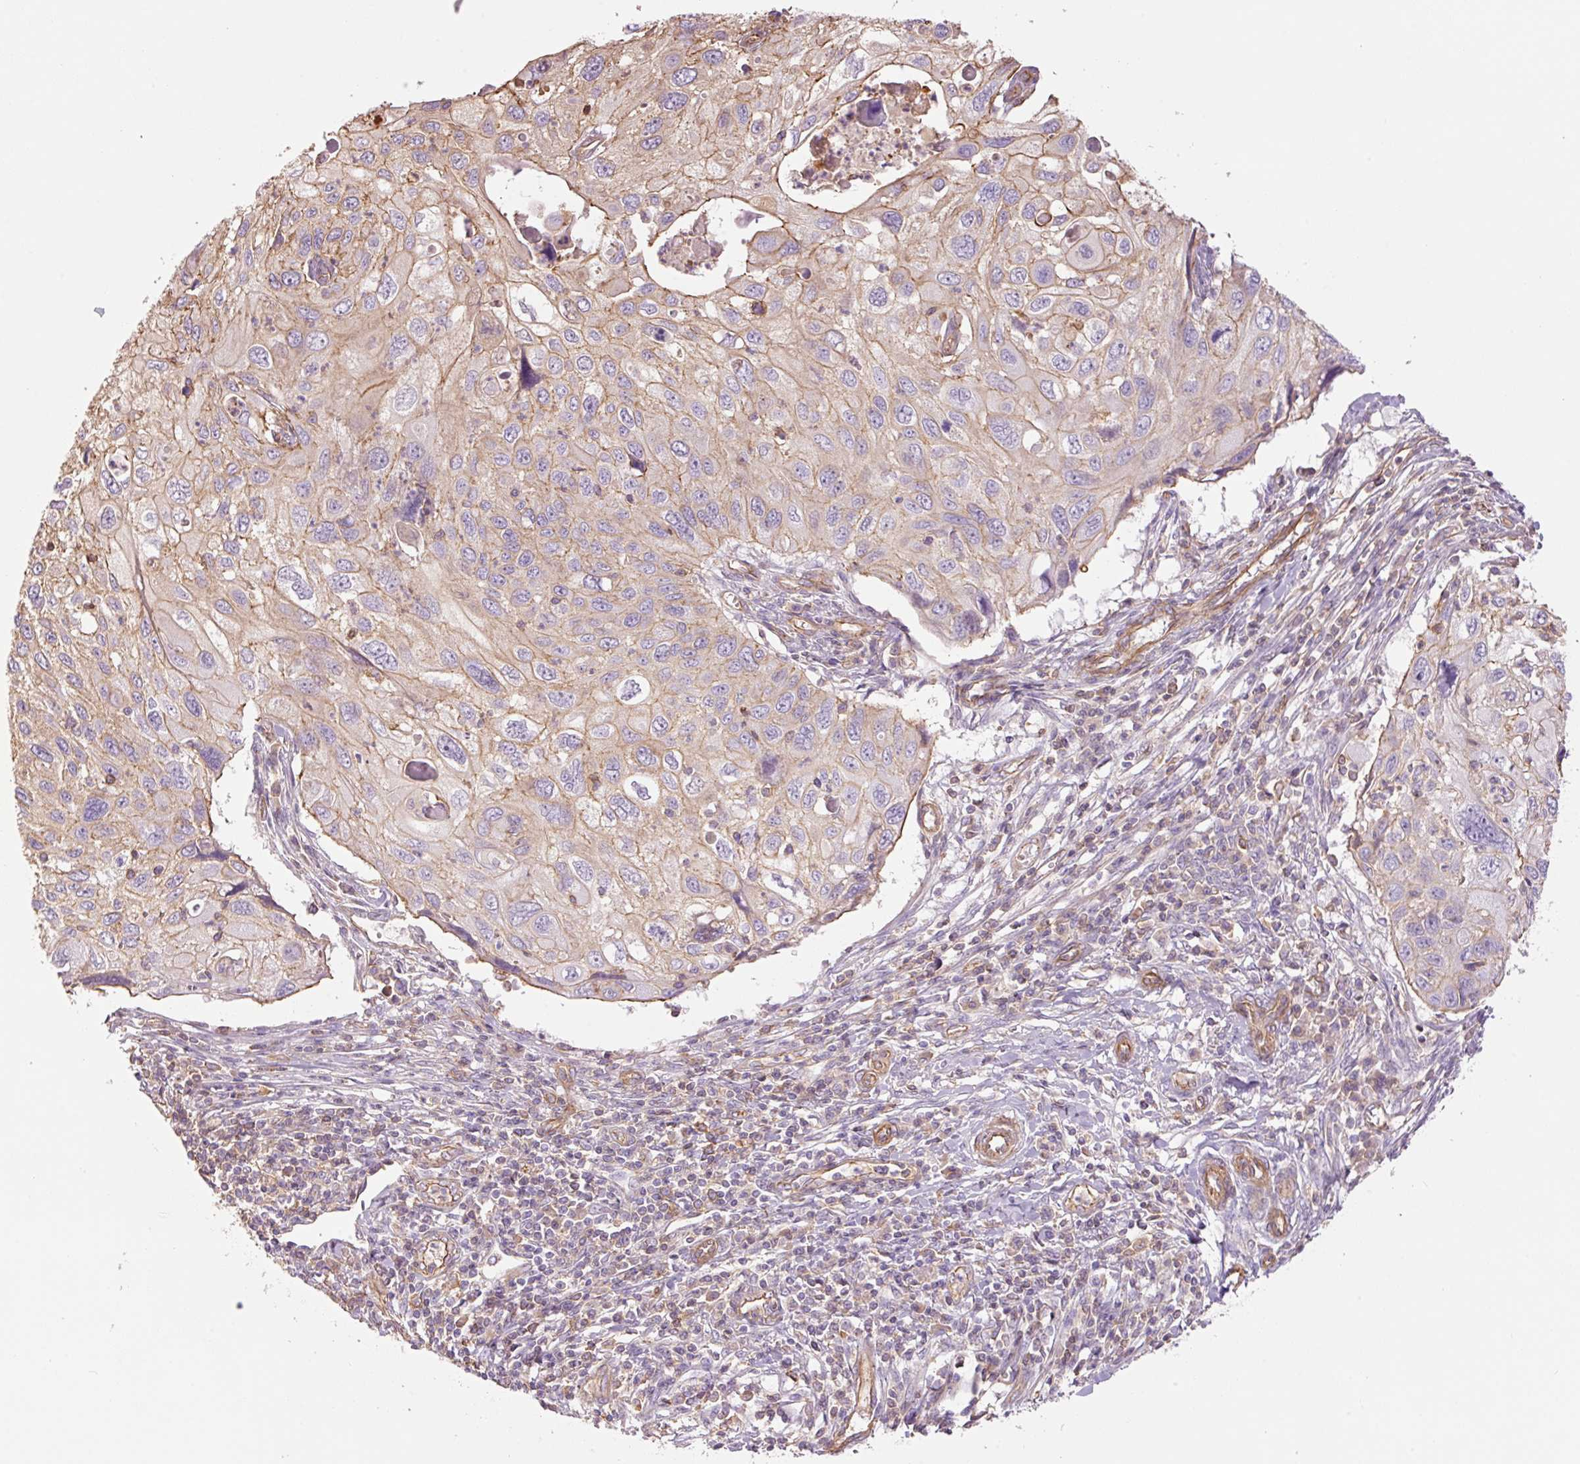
{"staining": {"intensity": "weak", "quantity": "25%-75%", "location": "cytoplasmic/membranous"}, "tissue": "cervical cancer", "cell_type": "Tumor cells", "image_type": "cancer", "snomed": [{"axis": "morphology", "description": "Squamous cell carcinoma, NOS"}, {"axis": "topography", "description": "Cervix"}], "caption": "Immunohistochemical staining of cervical squamous cell carcinoma exhibits weak cytoplasmic/membranous protein staining in approximately 25%-75% of tumor cells. The staining is performed using DAB brown chromogen to label protein expression. The nuclei are counter-stained blue using hematoxylin.", "gene": "PPP1R1B", "patient": {"sex": "female", "age": 70}}